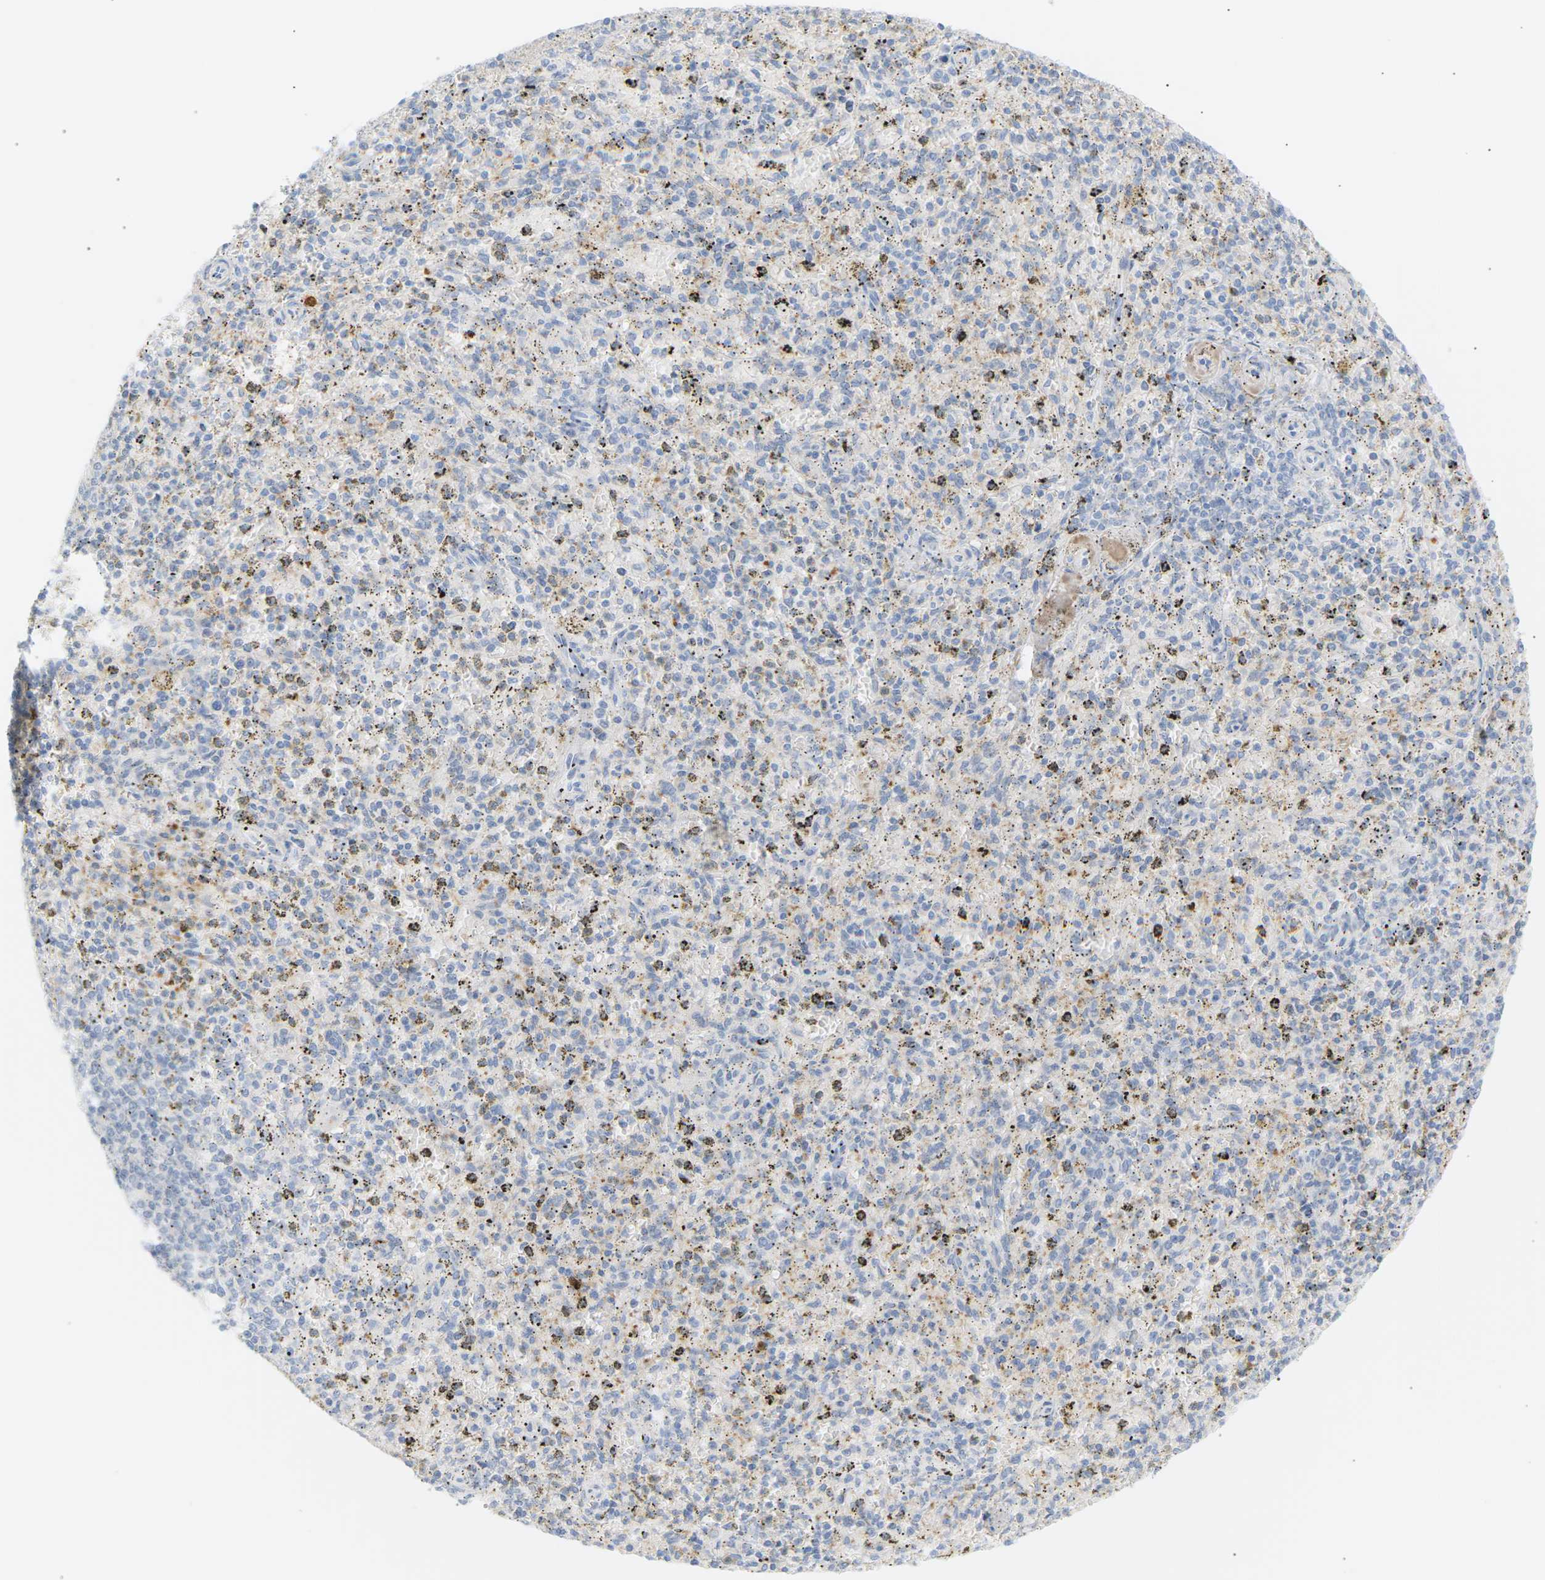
{"staining": {"intensity": "weak", "quantity": "<25%", "location": "cytoplasmic/membranous"}, "tissue": "spleen", "cell_type": "Cells in red pulp", "image_type": "normal", "snomed": [{"axis": "morphology", "description": "Normal tissue, NOS"}, {"axis": "topography", "description": "Spleen"}], "caption": "Immunohistochemical staining of benign spleen demonstrates no significant expression in cells in red pulp.", "gene": "CLU", "patient": {"sex": "male", "age": 72}}